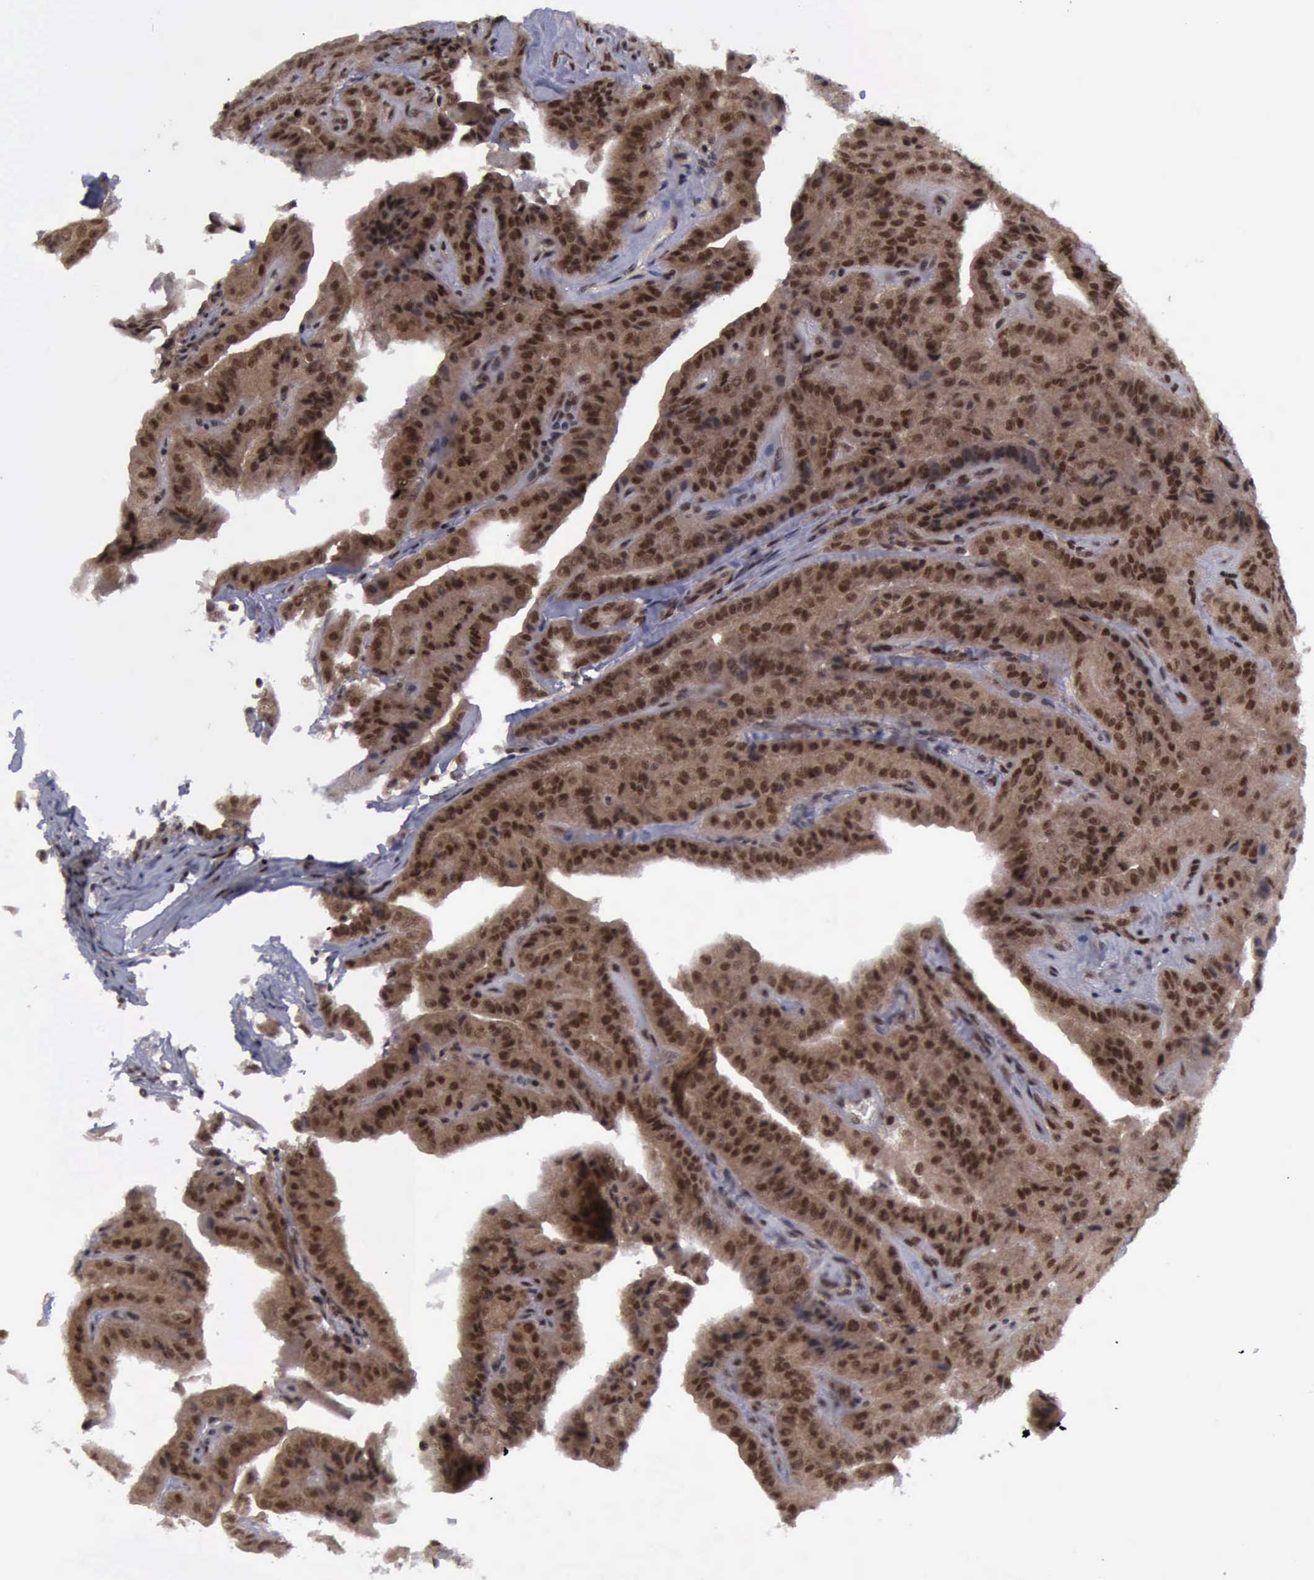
{"staining": {"intensity": "strong", "quantity": ">75%", "location": "cytoplasmic/membranous,nuclear"}, "tissue": "thyroid cancer", "cell_type": "Tumor cells", "image_type": "cancer", "snomed": [{"axis": "morphology", "description": "Papillary adenocarcinoma, NOS"}, {"axis": "topography", "description": "Thyroid gland"}], "caption": "Protein expression analysis of thyroid papillary adenocarcinoma reveals strong cytoplasmic/membranous and nuclear expression in about >75% of tumor cells.", "gene": "ATM", "patient": {"sex": "female", "age": 71}}